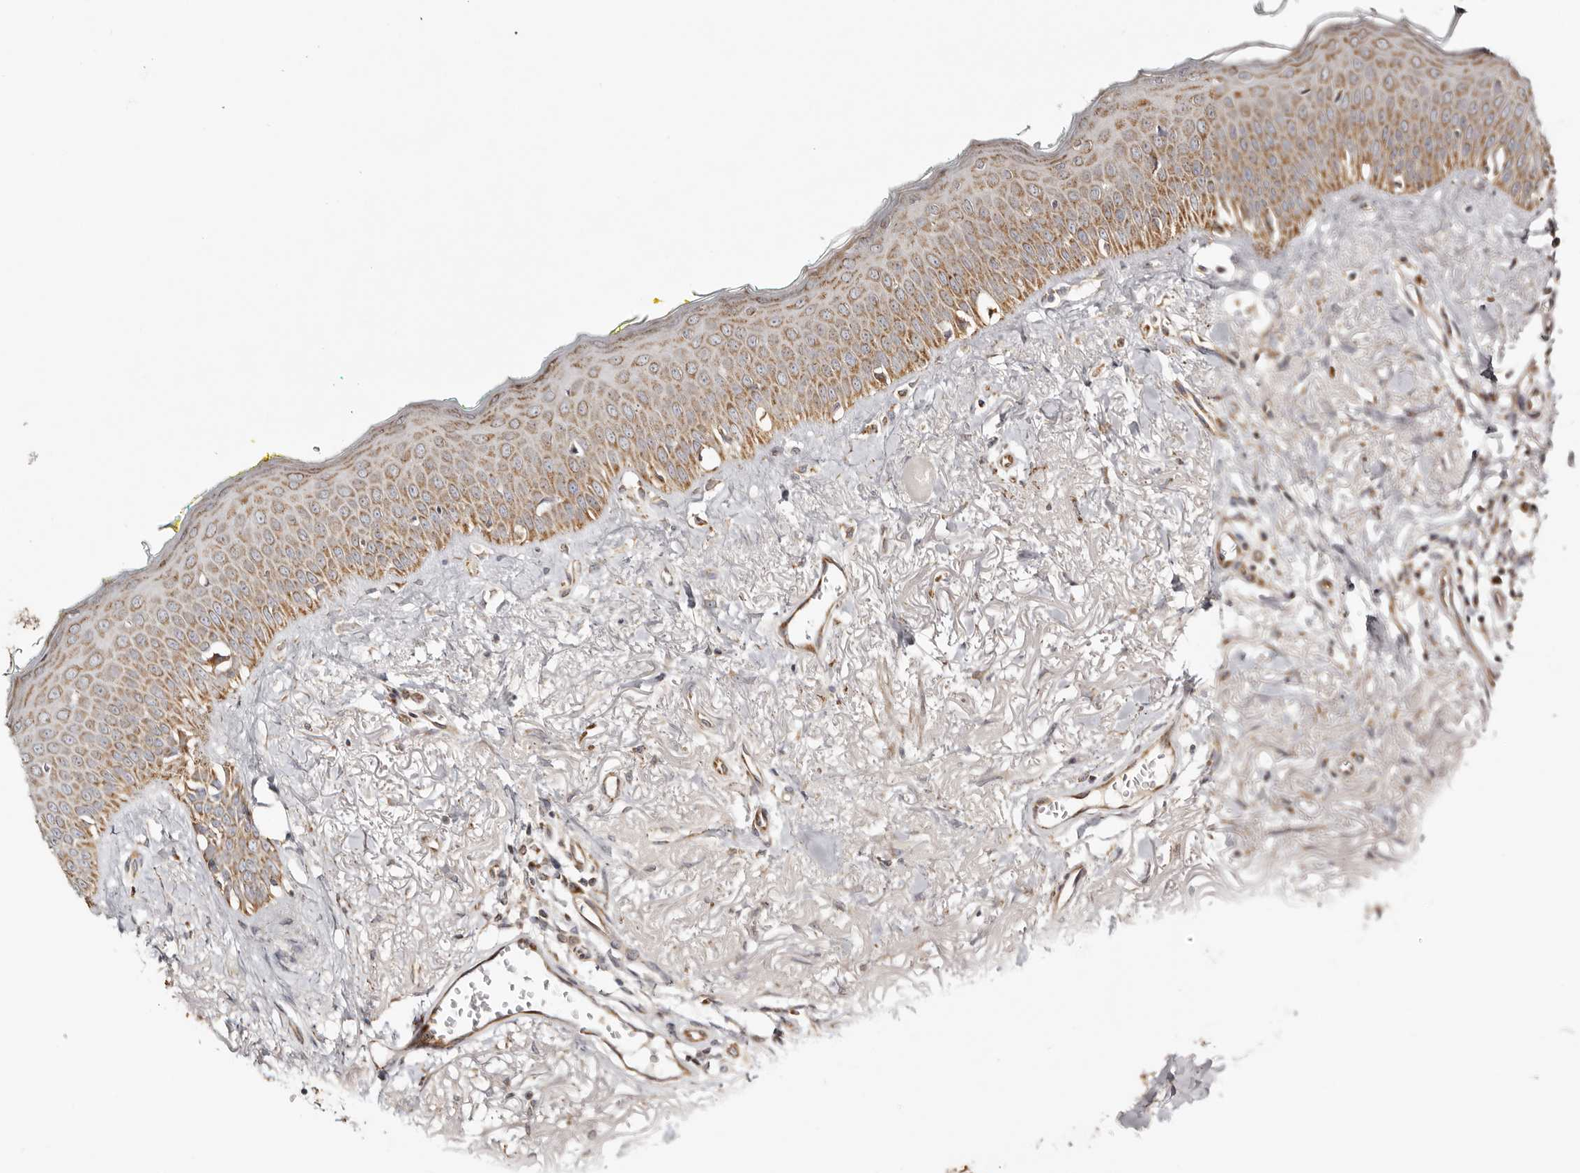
{"staining": {"intensity": "moderate", "quantity": "25%-75%", "location": "cytoplasmic/membranous"}, "tissue": "oral mucosa", "cell_type": "Squamous epithelial cells", "image_type": "normal", "snomed": [{"axis": "morphology", "description": "Normal tissue, NOS"}, {"axis": "topography", "description": "Oral tissue"}], "caption": "Immunohistochemical staining of normal human oral mucosa shows 25%-75% levels of moderate cytoplasmic/membranous protein expression in about 25%-75% of squamous epithelial cells. The protein of interest is stained brown, and the nuclei are stained in blue (DAB (3,3'-diaminobenzidine) IHC with brightfield microscopy, high magnification).", "gene": "KDF1", "patient": {"sex": "female", "age": 70}}